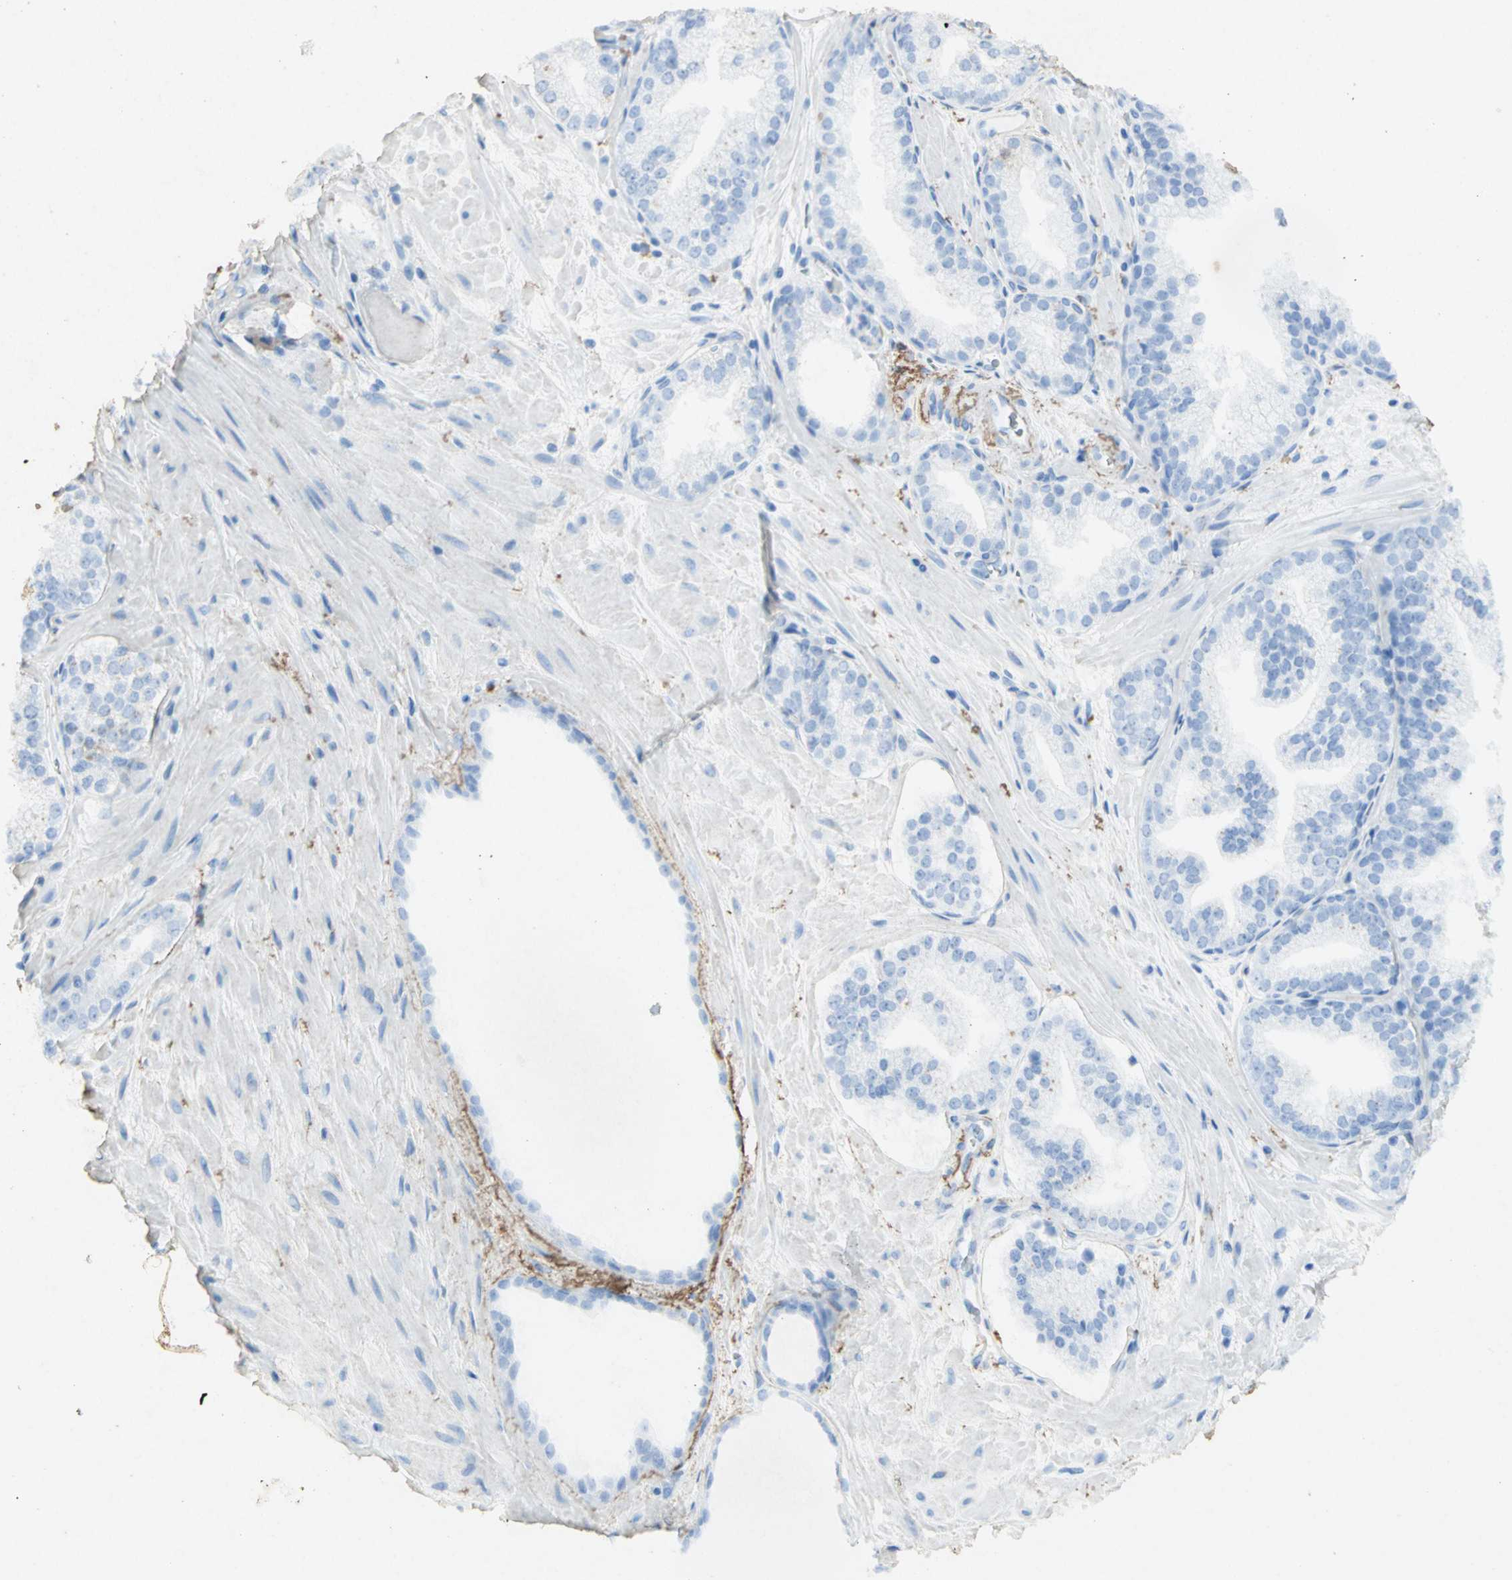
{"staining": {"intensity": "weak", "quantity": "<25%", "location": "cytoplasmic/membranous"}, "tissue": "prostate cancer", "cell_type": "Tumor cells", "image_type": "cancer", "snomed": [{"axis": "morphology", "description": "Adenocarcinoma, High grade"}, {"axis": "topography", "description": "Prostate"}], "caption": "Immunohistochemistry histopathology image of neoplastic tissue: adenocarcinoma (high-grade) (prostate) stained with DAB (3,3'-diaminobenzidine) demonstrates no significant protein expression in tumor cells. (DAB (3,3'-diaminobenzidine) IHC visualized using brightfield microscopy, high magnification).", "gene": "ASB9", "patient": {"sex": "male", "age": 68}}